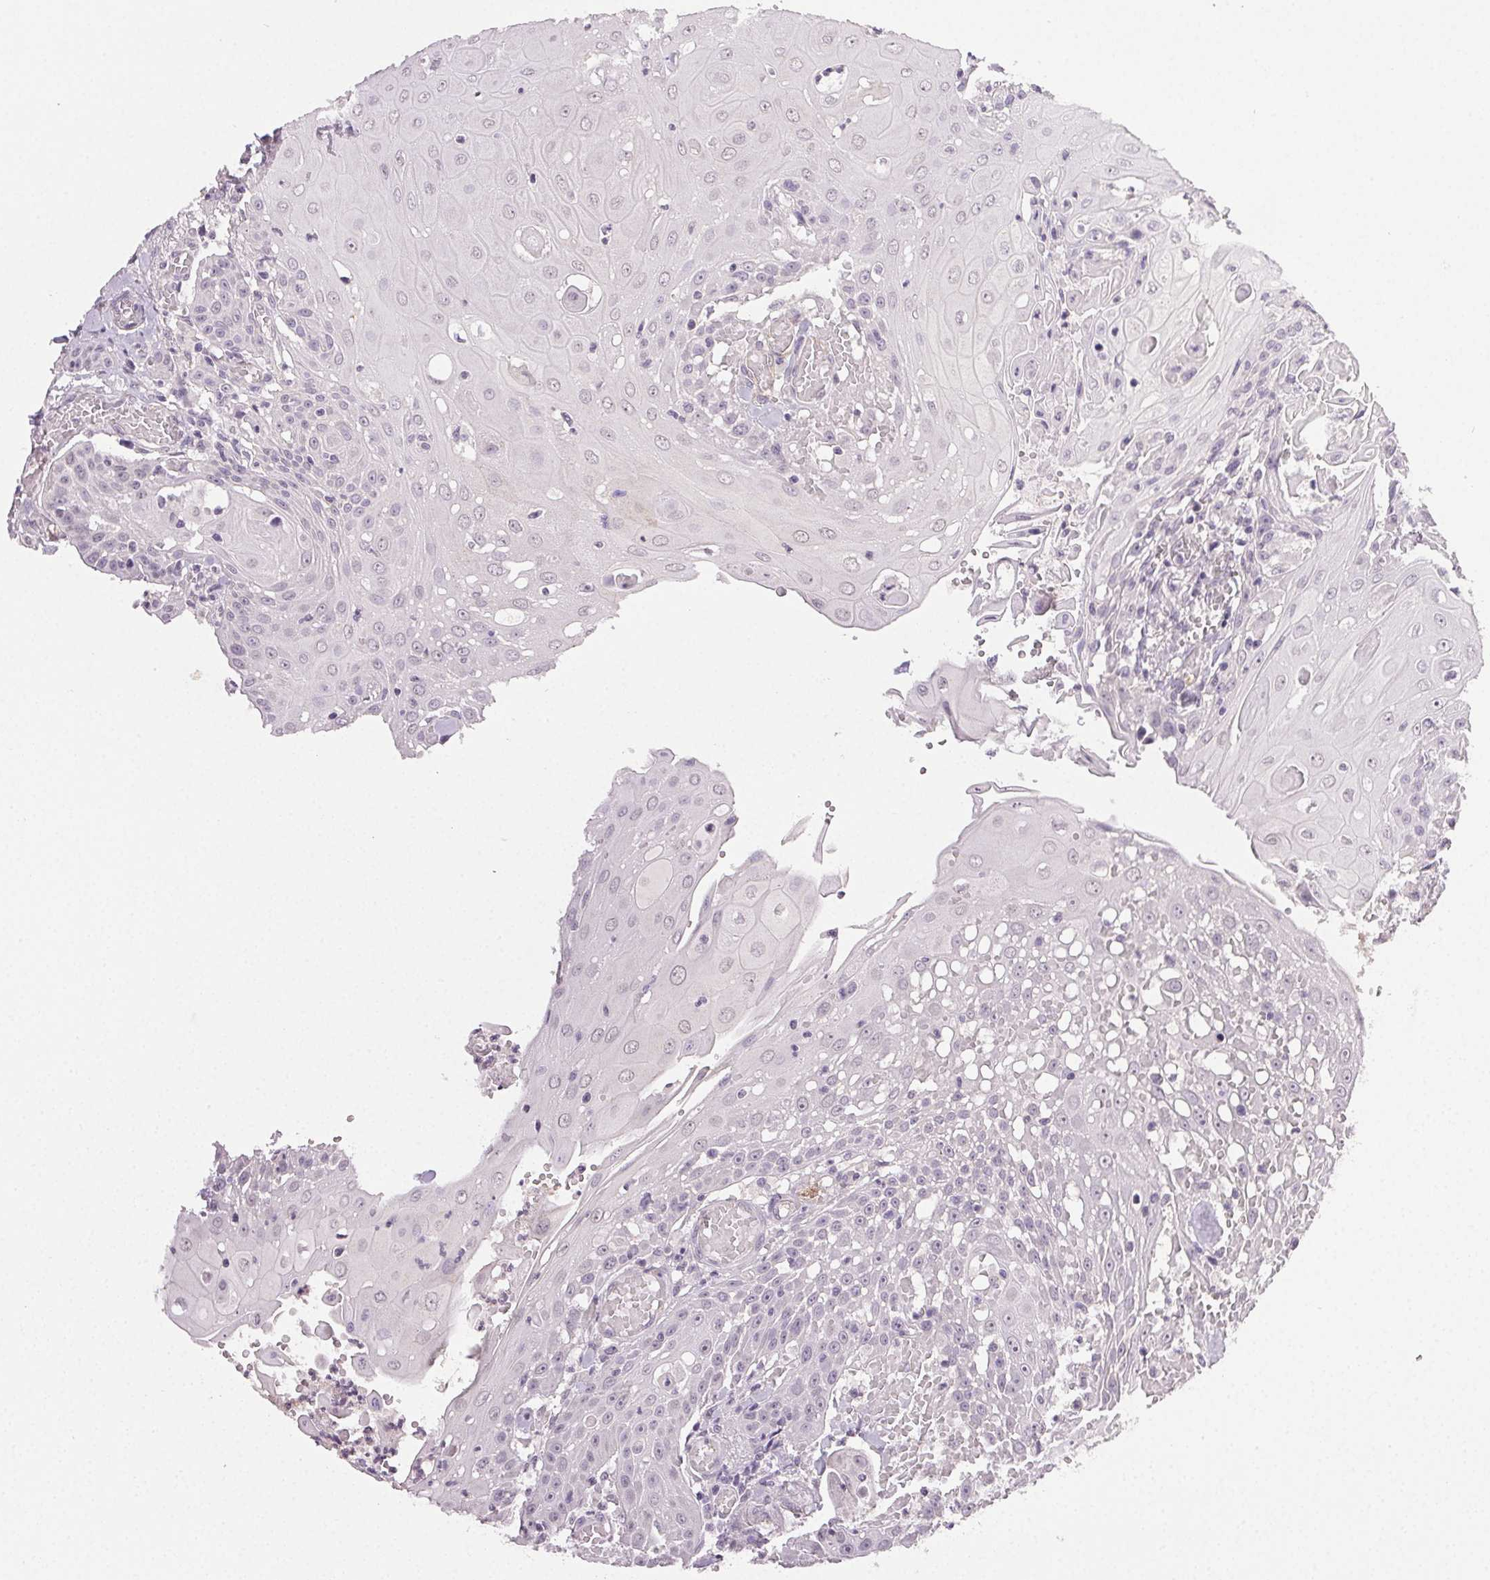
{"staining": {"intensity": "negative", "quantity": "none", "location": "none"}, "tissue": "head and neck cancer", "cell_type": "Tumor cells", "image_type": "cancer", "snomed": [{"axis": "morphology", "description": "Normal tissue, NOS"}, {"axis": "morphology", "description": "Squamous cell carcinoma, NOS"}, {"axis": "topography", "description": "Oral tissue"}, {"axis": "topography", "description": "Head-Neck"}], "caption": "DAB immunohistochemical staining of squamous cell carcinoma (head and neck) reveals no significant expression in tumor cells.", "gene": "PLCB1", "patient": {"sex": "female", "age": 55}}